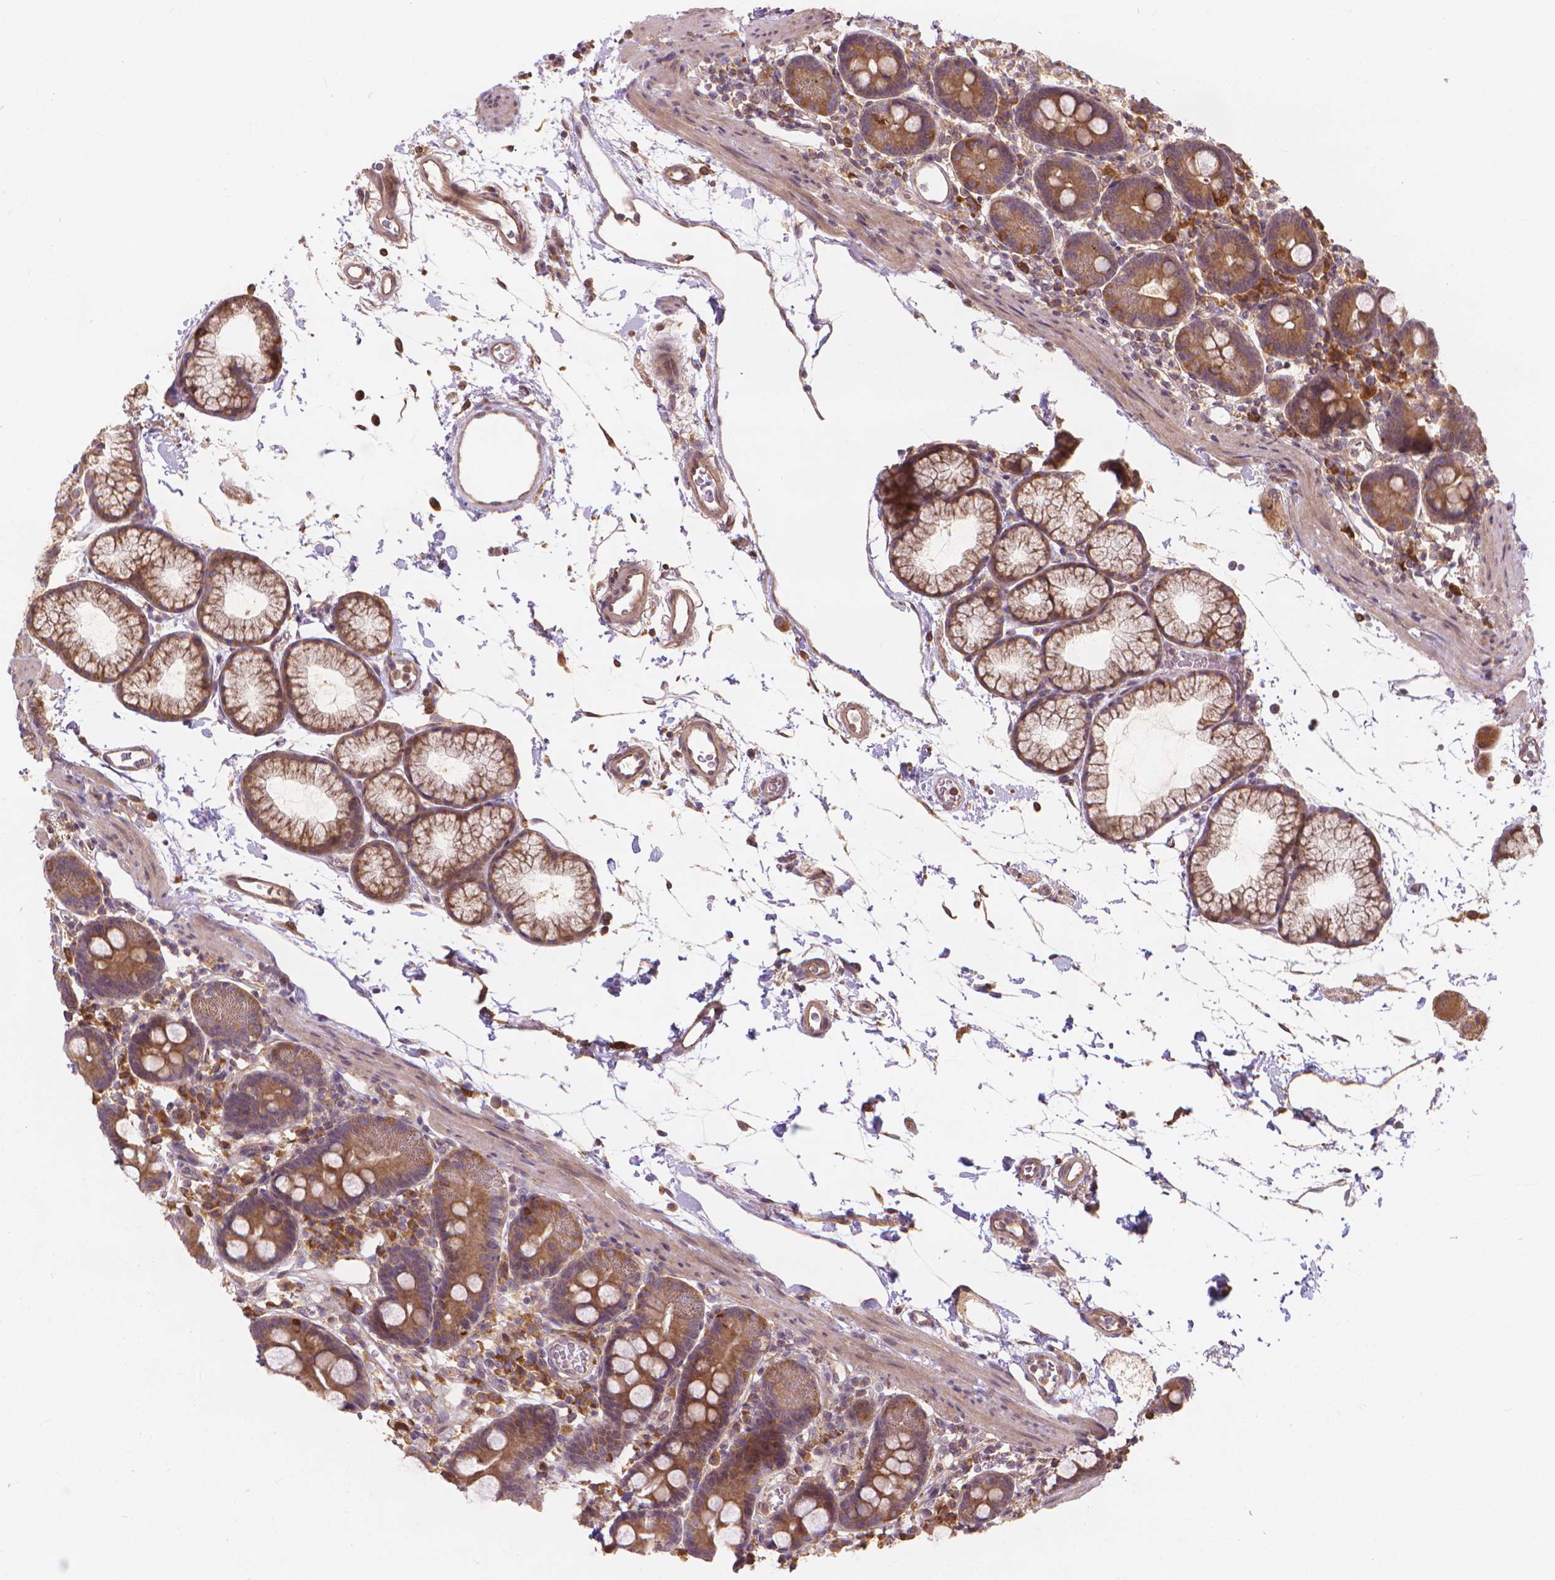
{"staining": {"intensity": "moderate", "quantity": ">75%", "location": "cytoplasmic/membranous"}, "tissue": "duodenum", "cell_type": "Glandular cells", "image_type": "normal", "snomed": [{"axis": "morphology", "description": "Normal tissue, NOS"}, {"axis": "topography", "description": "Duodenum"}], "caption": "A brown stain highlights moderate cytoplasmic/membranous expression of a protein in glandular cells of unremarkable human duodenum. (IHC, brightfield microscopy, high magnification).", "gene": "TAB2", "patient": {"sex": "male", "age": 59}}